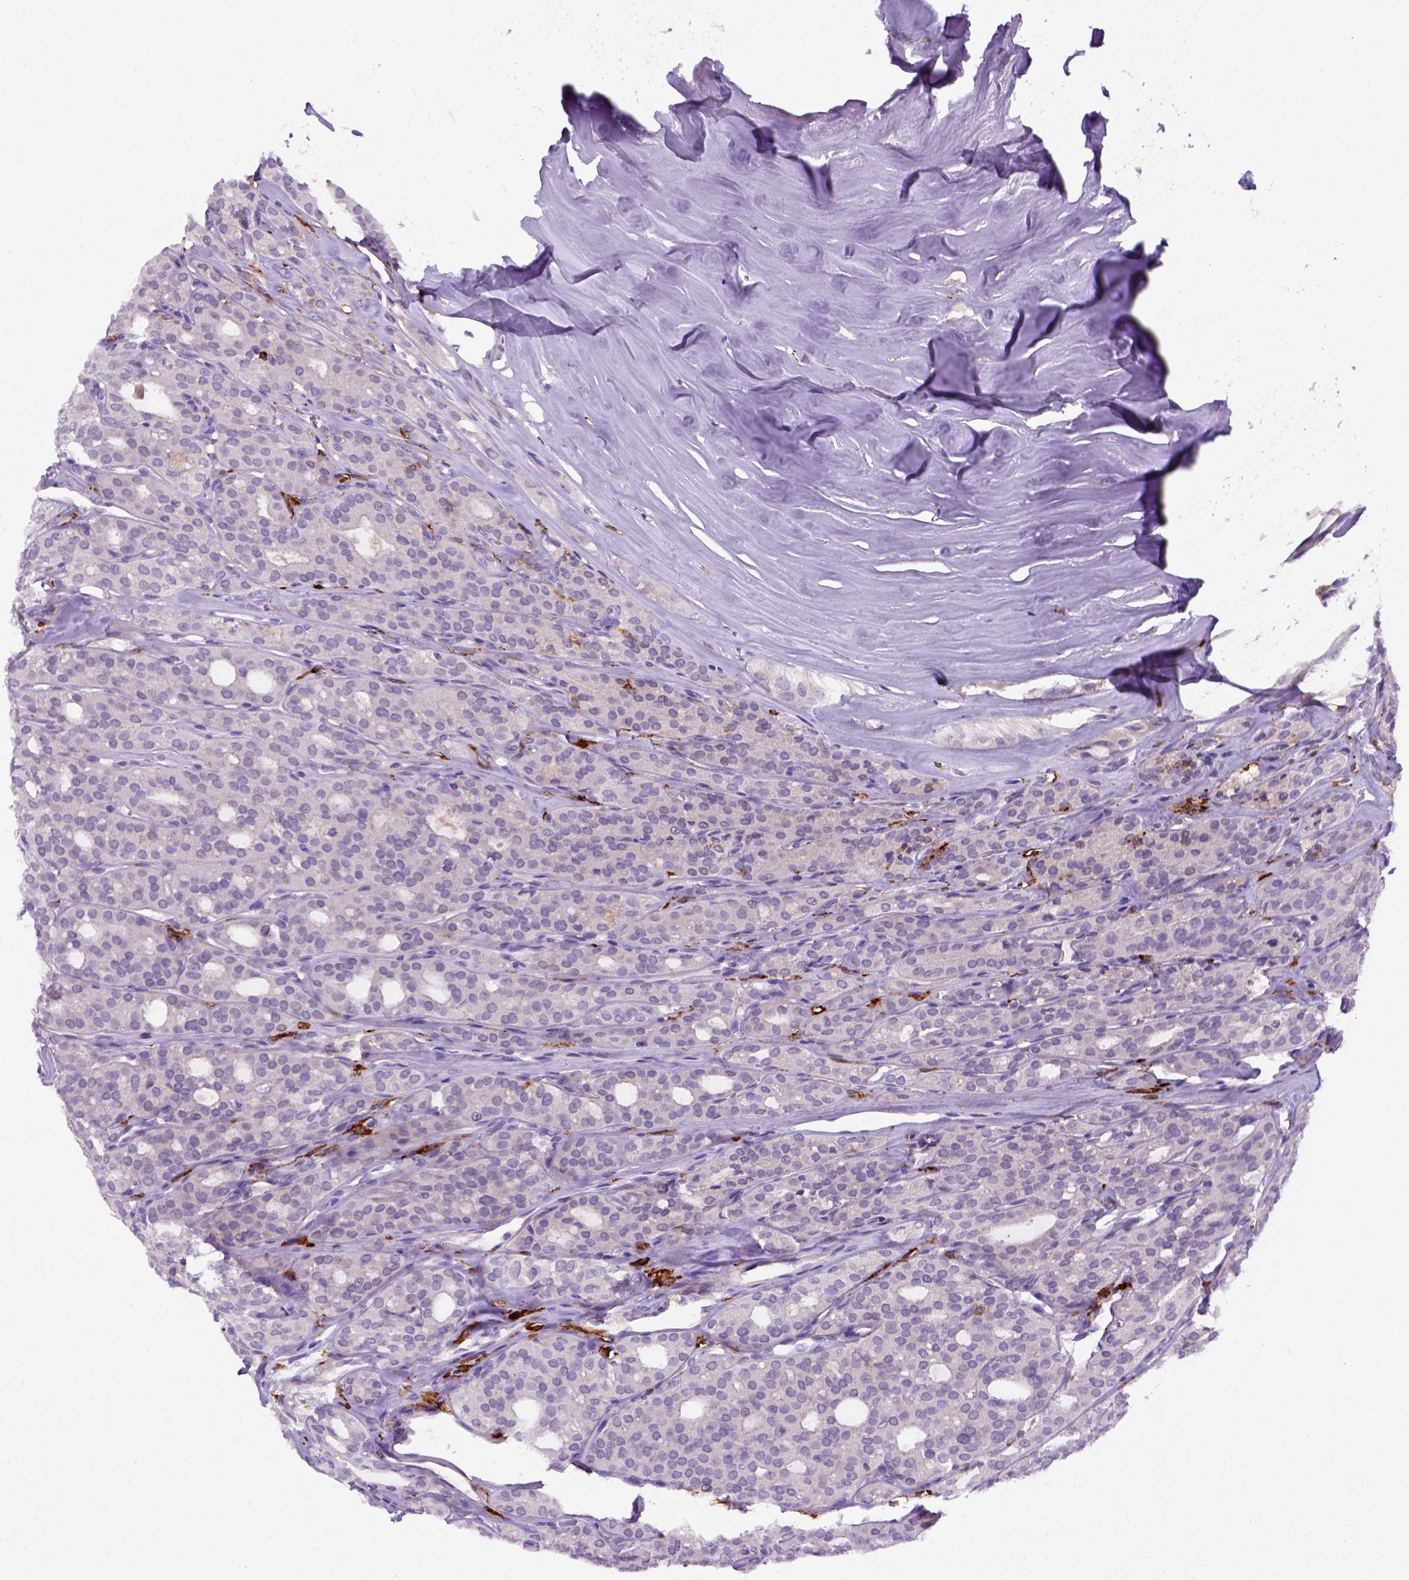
{"staining": {"intensity": "negative", "quantity": "none", "location": "none"}, "tissue": "thyroid cancer", "cell_type": "Tumor cells", "image_type": "cancer", "snomed": [{"axis": "morphology", "description": "Follicular adenoma carcinoma, NOS"}, {"axis": "topography", "description": "Thyroid gland"}], "caption": "Follicular adenoma carcinoma (thyroid) was stained to show a protein in brown. There is no significant expression in tumor cells.", "gene": "CD14", "patient": {"sex": "male", "age": 75}}